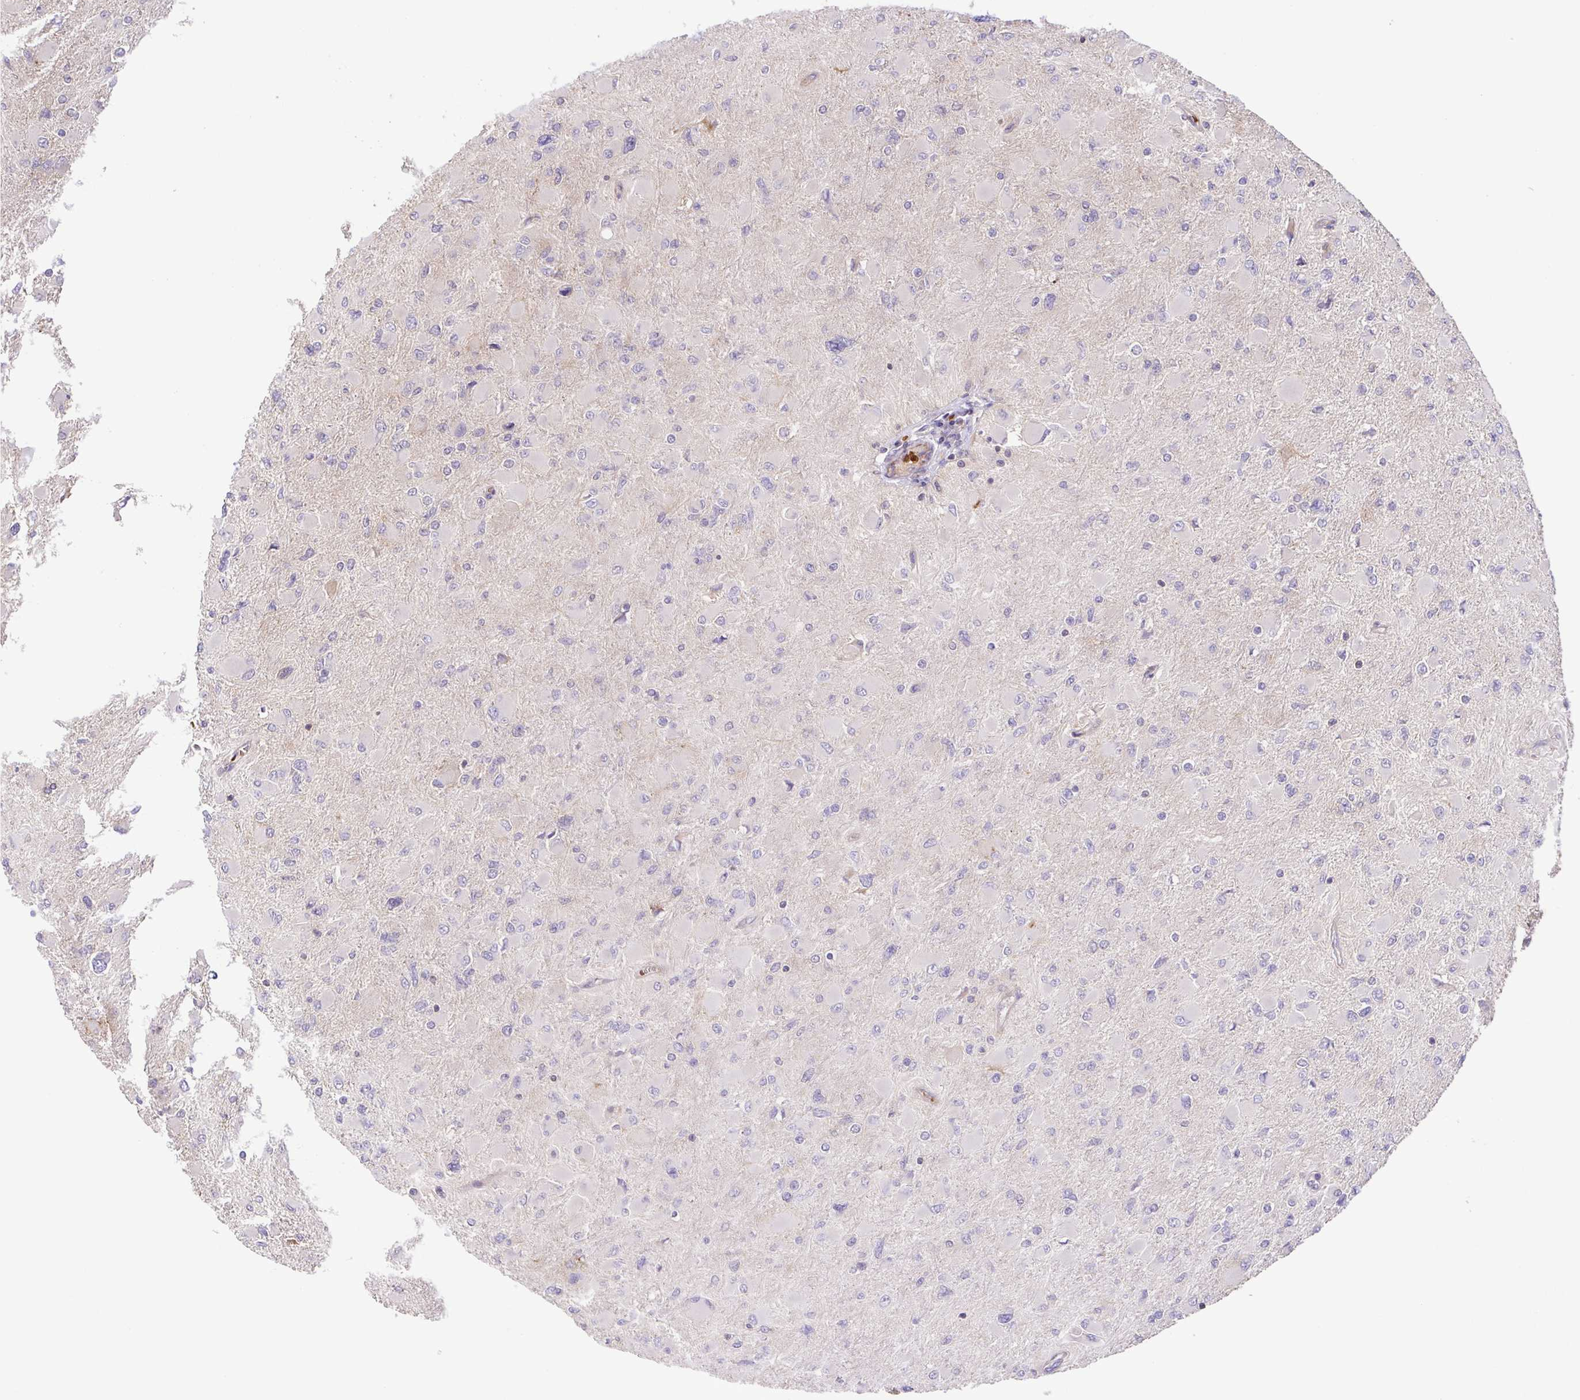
{"staining": {"intensity": "negative", "quantity": "none", "location": "none"}, "tissue": "glioma", "cell_type": "Tumor cells", "image_type": "cancer", "snomed": [{"axis": "morphology", "description": "Glioma, malignant, High grade"}, {"axis": "topography", "description": "Cerebral cortex"}], "caption": "DAB immunohistochemical staining of human high-grade glioma (malignant) displays no significant expression in tumor cells.", "gene": "IDE", "patient": {"sex": "female", "age": 36}}